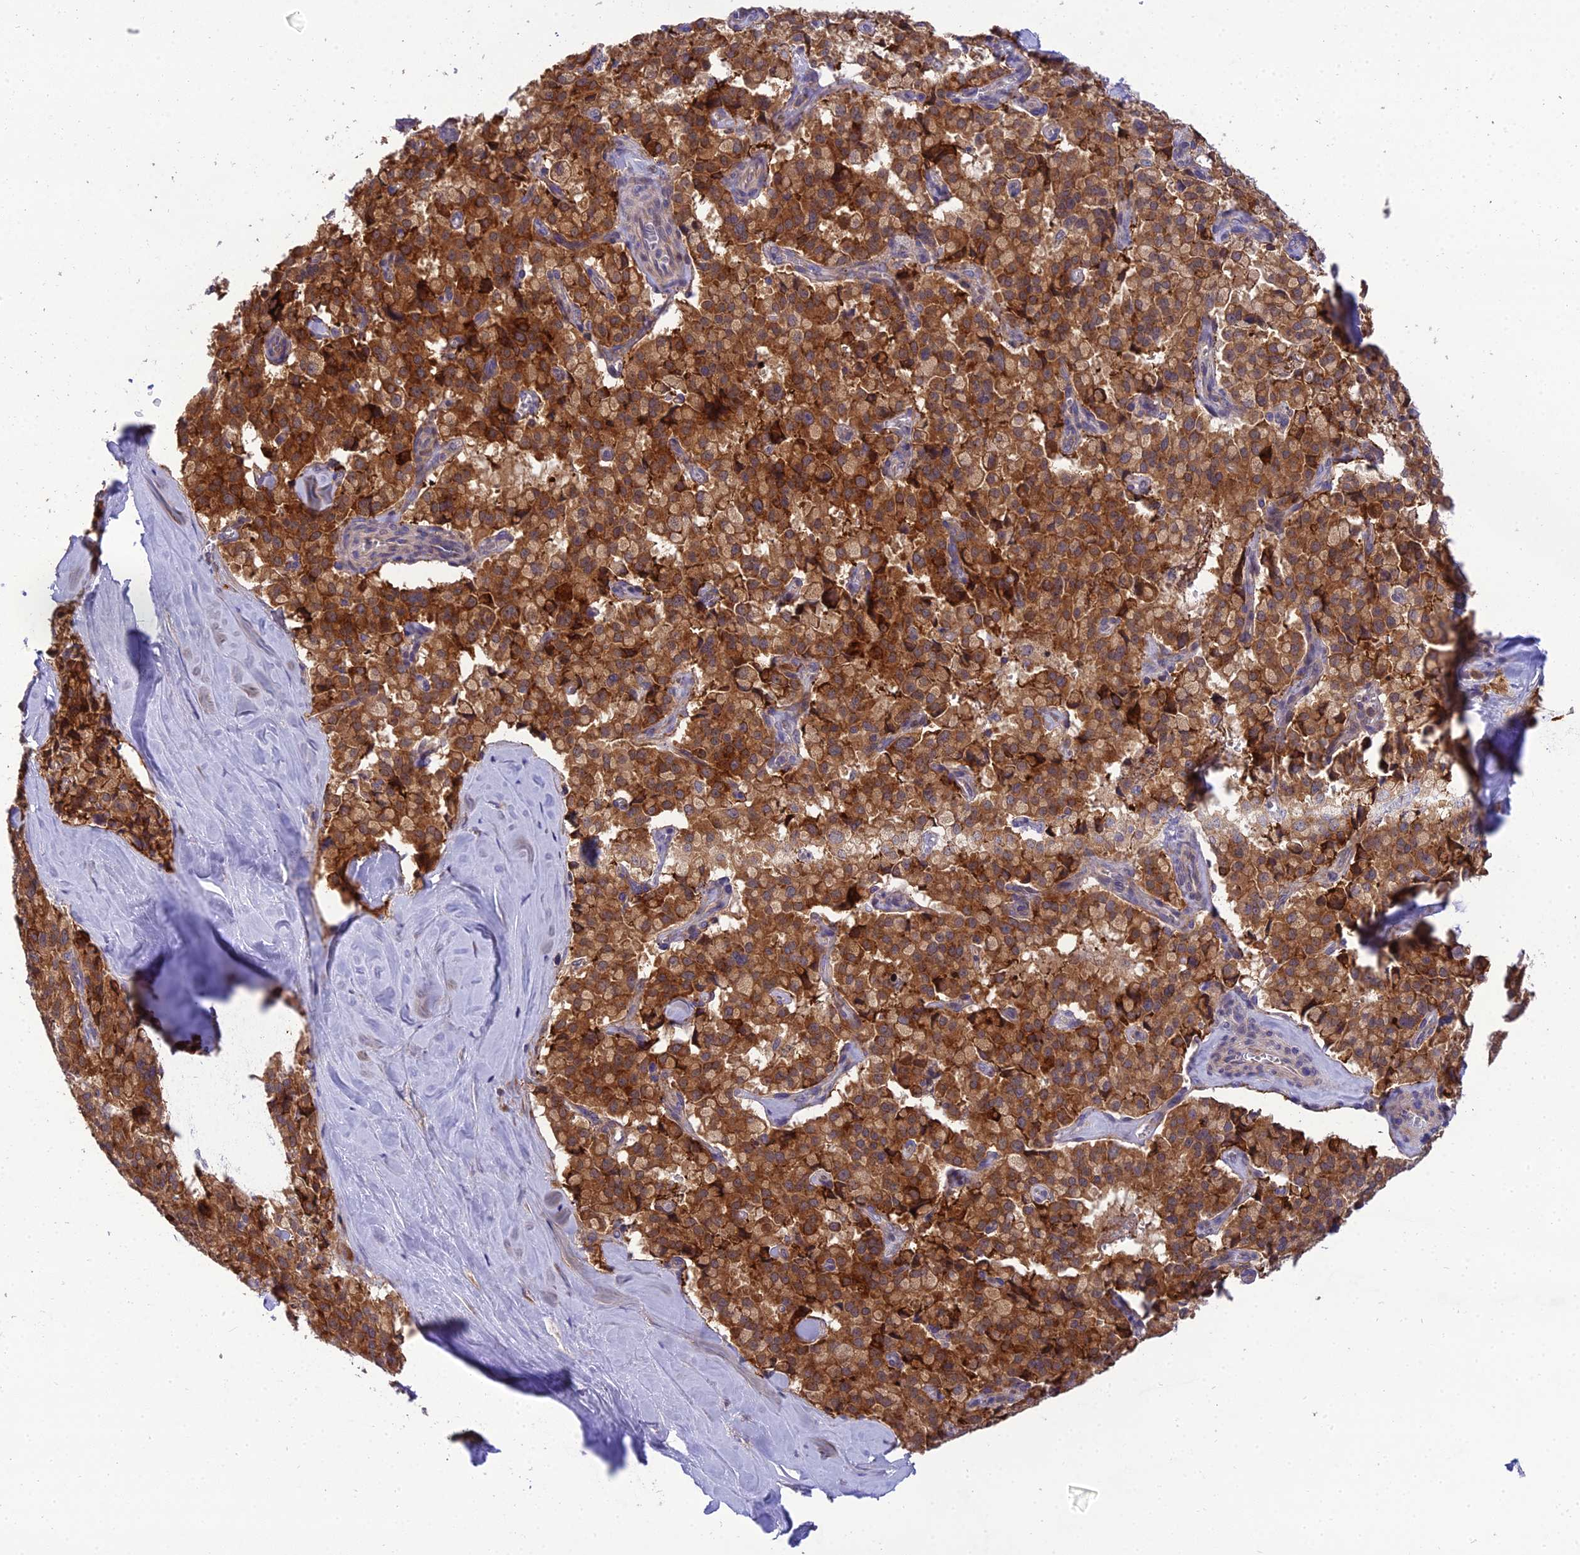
{"staining": {"intensity": "strong", "quantity": ">75%", "location": "cytoplasmic/membranous"}, "tissue": "pancreatic cancer", "cell_type": "Tumor cells", "image_type": "cancer", "snomed": [{"axis": "morphology", "description": "Adenocarcinoma, NOS"}, {"axis": "topography", "description": "Pancreas"}], "caption": "Brown immunohistochemical staining in human pancreatic adenocarcinoma shows strong cytoplasmic/membranous positivity in approximately >75% of tumor cells. The staining is performed using DAB (3,3'-diaminobenzidine) brown chromogen to label protein expression. The nuclei are counter-stained blue using hematoxylin.", "gene": "CLCN7", "patient": {"sex": "male", "age": 65}}